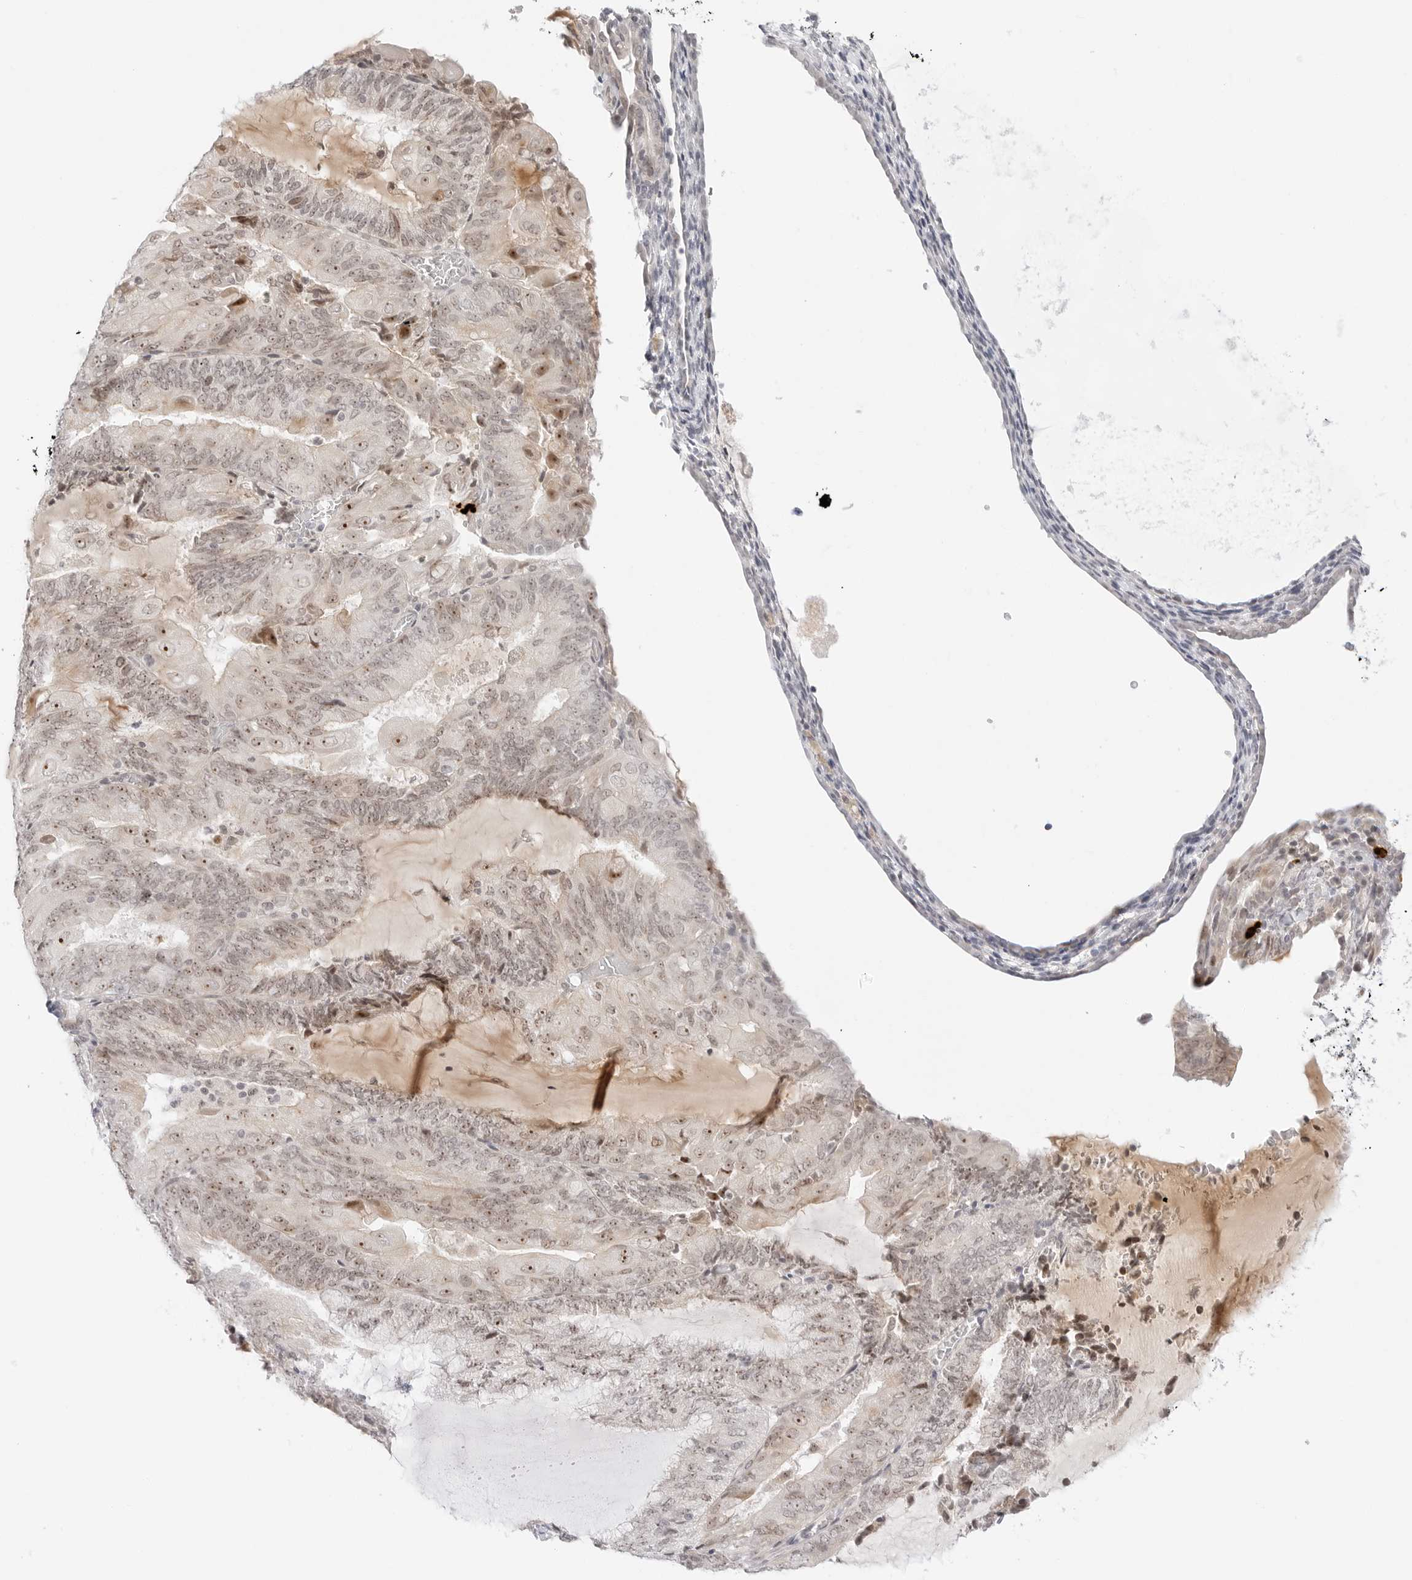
{"staining": {"intensity": "weak", "quantity": ">75%", "location": "nuclear"}, "tissue": "endometrial cancer", "cell_type": "Tumor cells", "image_type": "cancer", "snomed": [{"axis": "morphology", "description": "Adenocarcinoma, NOS"}, {"axis": "topography", "description": "Endometrium"}], "caption": "Human endometrial cancer stained for a protein (brown) reveals weak nuclear positive positivity in approximately >75% of tumor cells.", "gene": "HIPK3", "patient": {"sex": "female", "age": 81}}